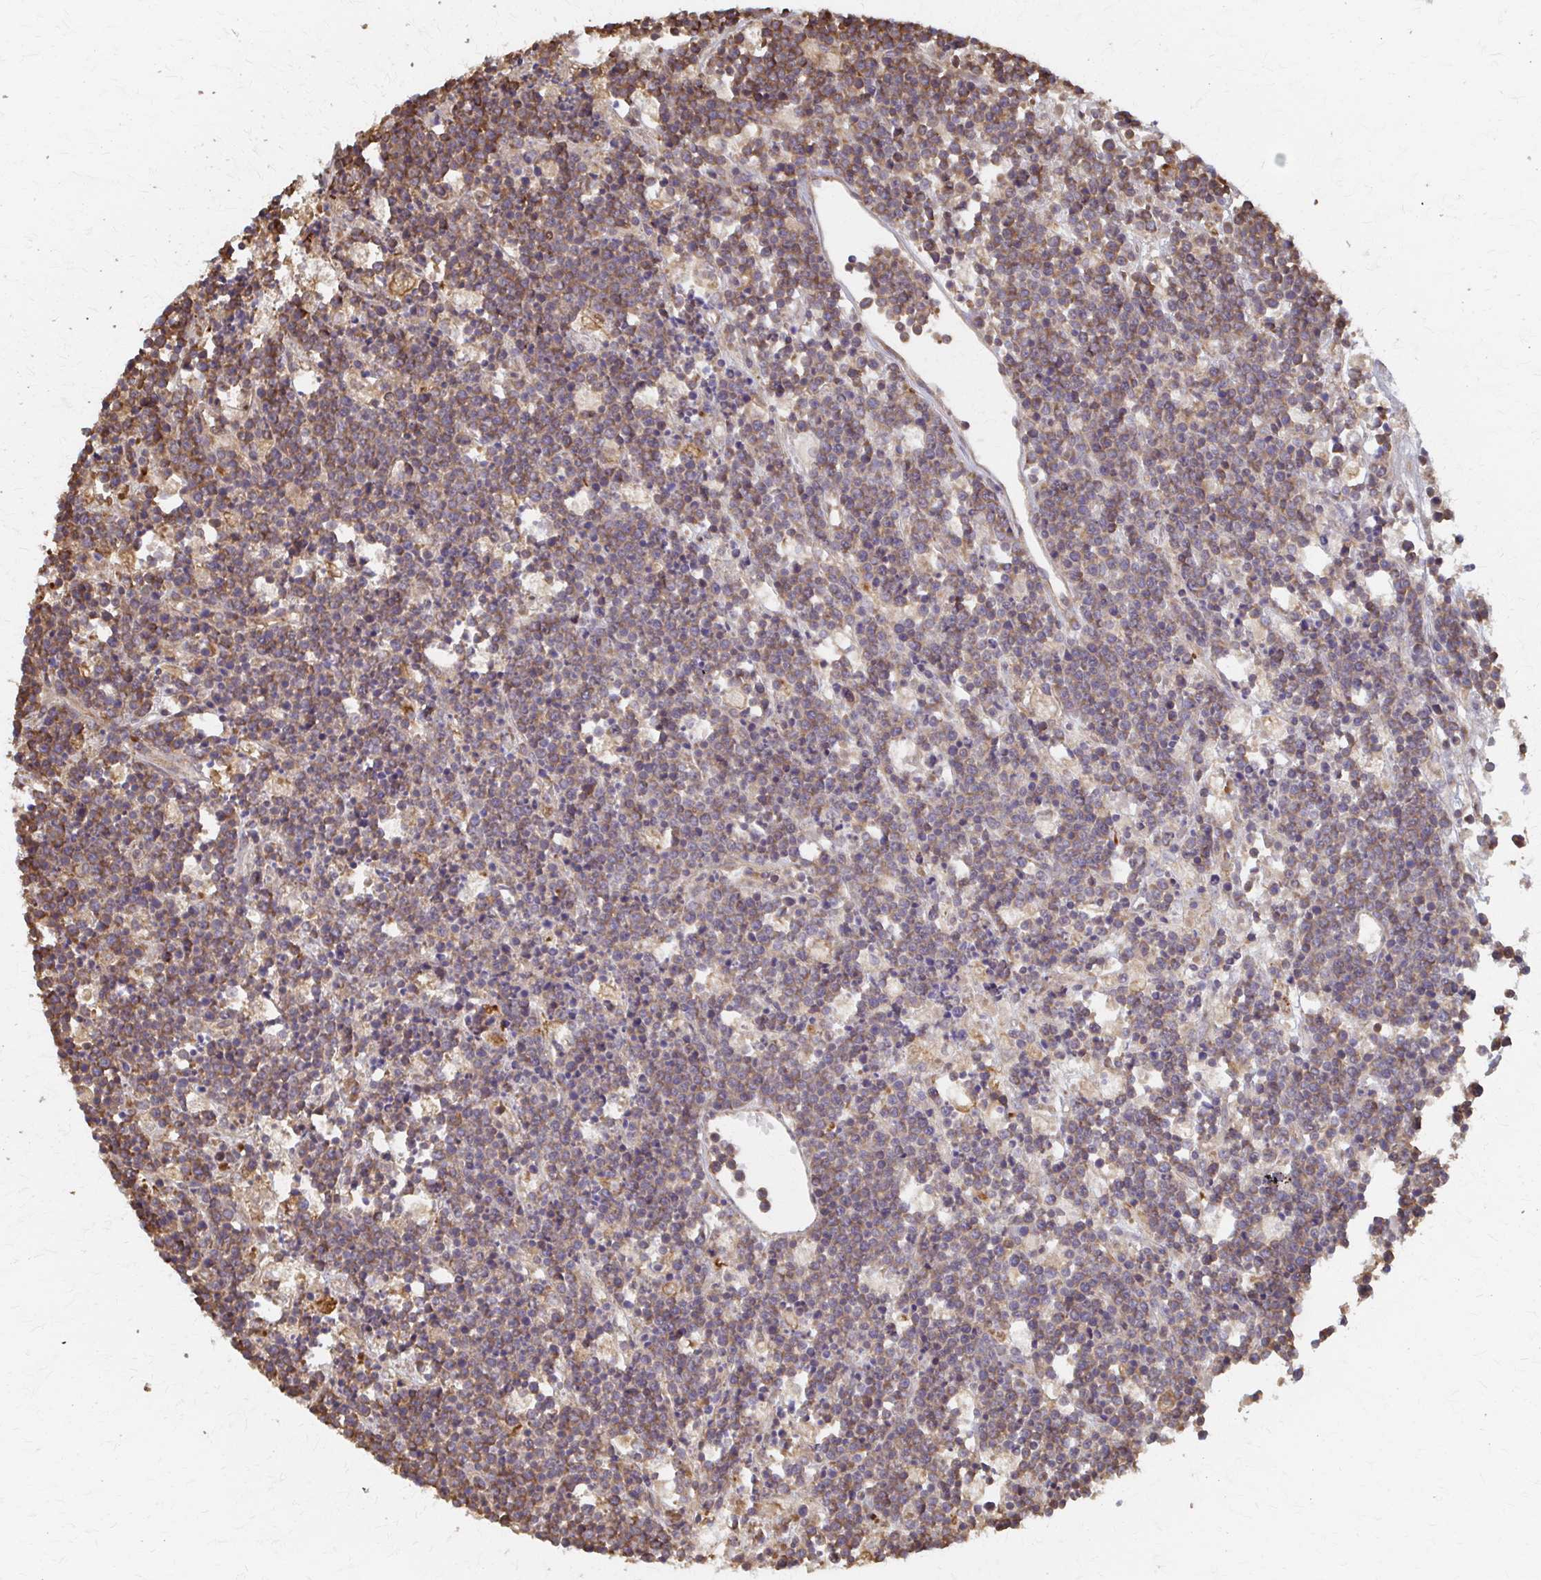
{"staining": {"intensity": "moderate", "quantity": ">75%", "location": "cytoplasmic/membranous"}, "tissue": "lymphoma", "cell_type": "Tumor cells", "image_type": "cancer", "snomed": [{"axis": "morphology", "description": "Malignant lymphoma, non-Hodgkin's type, High grade"}, {"axis": "topography", "description": "Ovary"}], "caption": "This image displays malignant lymphoma, non-Hodgkin's type (high-grade) stained with IHC to label a protein in brown. The cytoplasmic/membranous of tumor cells show moderate positivity for the protein. Nuclei are counter-stained blue.", "gene": "ARHGAP35", "patient": {"sex": "female", "age": 56}}